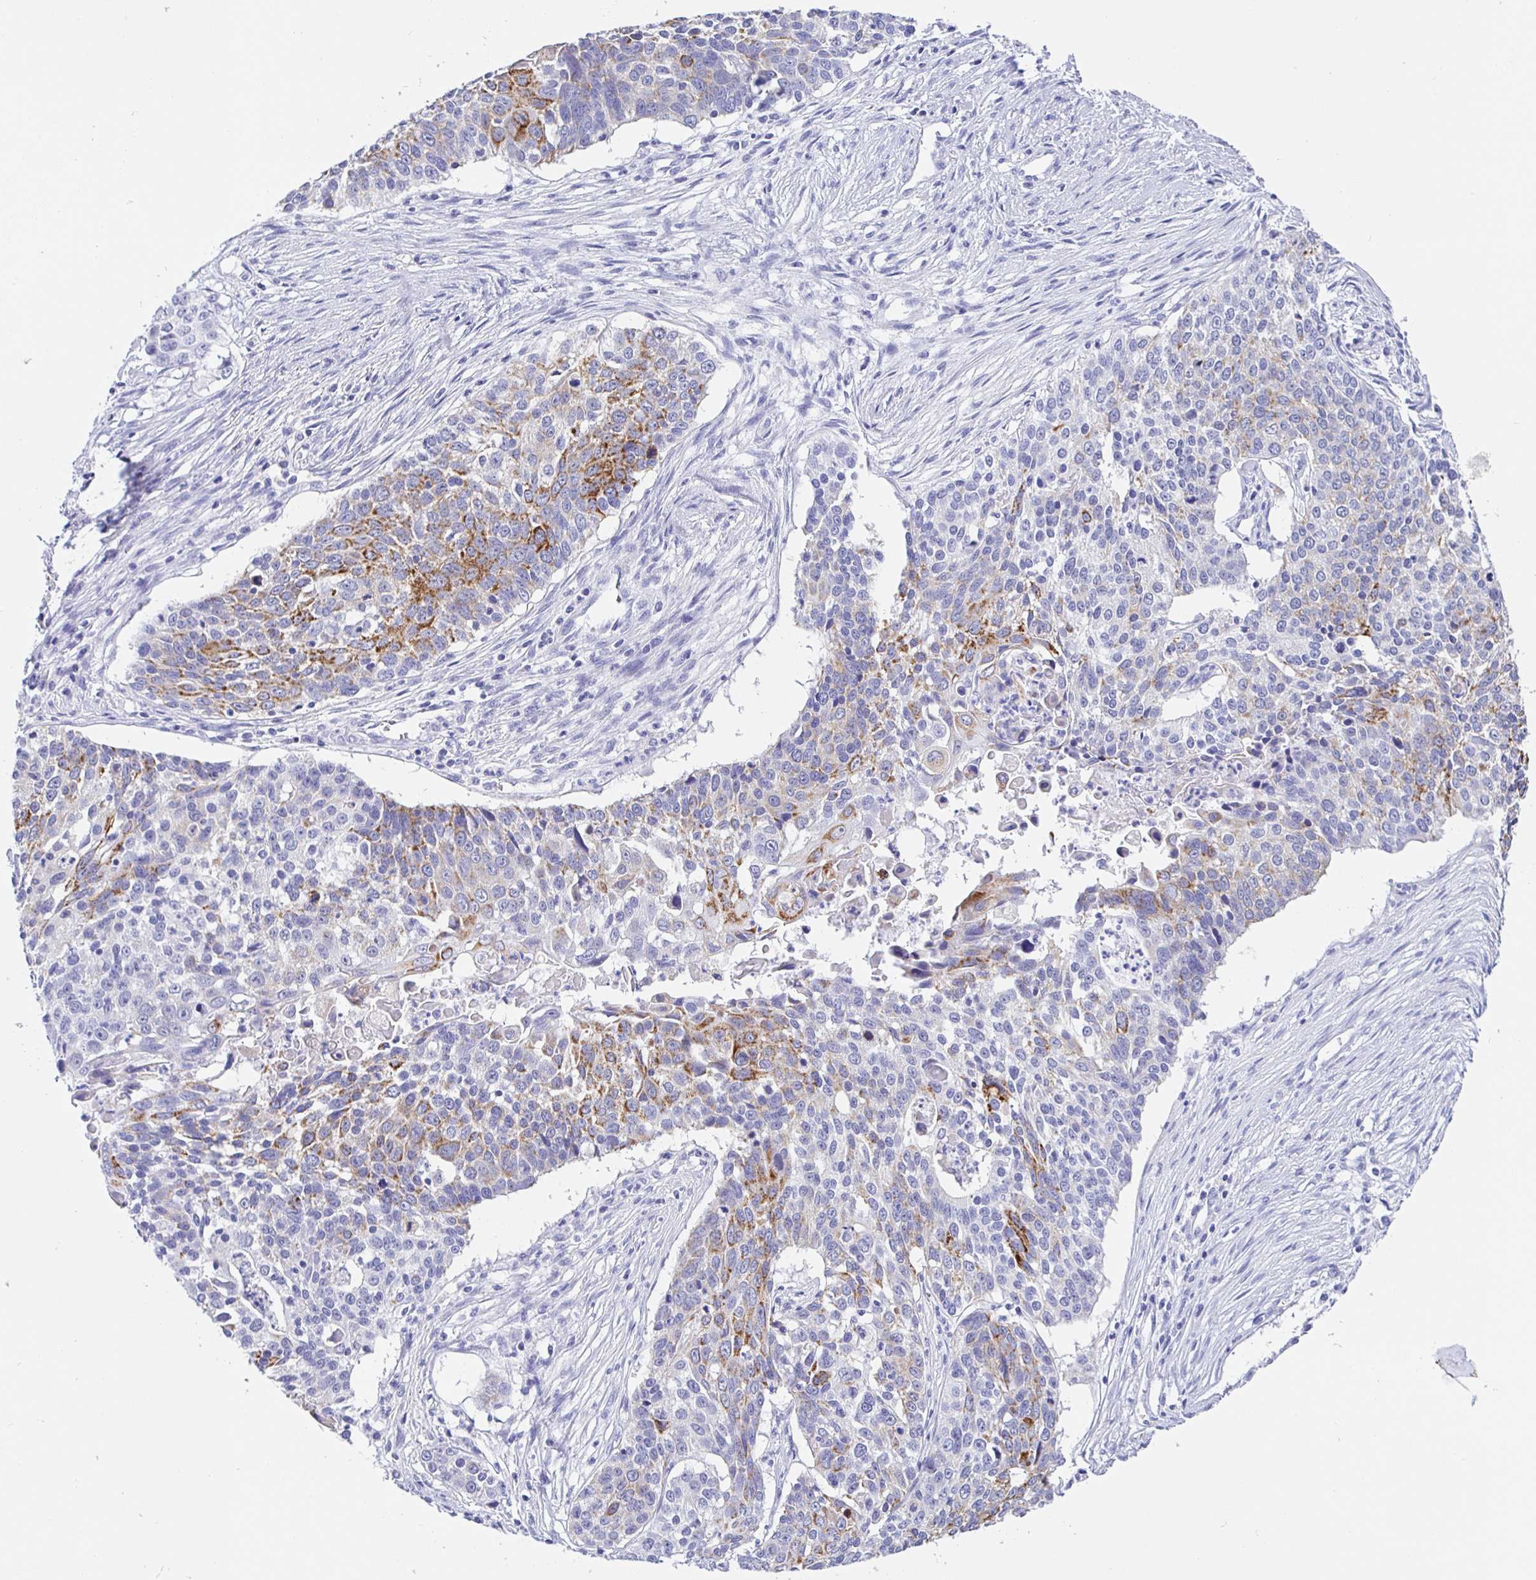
{"staining": {"intensity": "moderate", "quantity": "25%-75%", "location": "cytoplasmic/membranous"}, "tissue": "lung cancer", "cell_type": "Tumor cells", "image_type": "cancer", "snomed": [{"axis": "morphology", "description": "Squamous cell carcinoma, NOS"}, {"axis": "morphology", "description": "Squamous cell carcinoma, metastatic, NOS"}, {"axis": "topography", "description": "Lung"}, {"axis": "topography", "description": "Pleura, NOS"}], "caption": "Squamous cell carcinoma (lung) stained for a protein (brown) reveals moderate cytoplasmic/membranous positive expression in about 25%-75% of tumor cells.", "gene": "MAOA", "patient": {"sex": "male", "age": 72}}